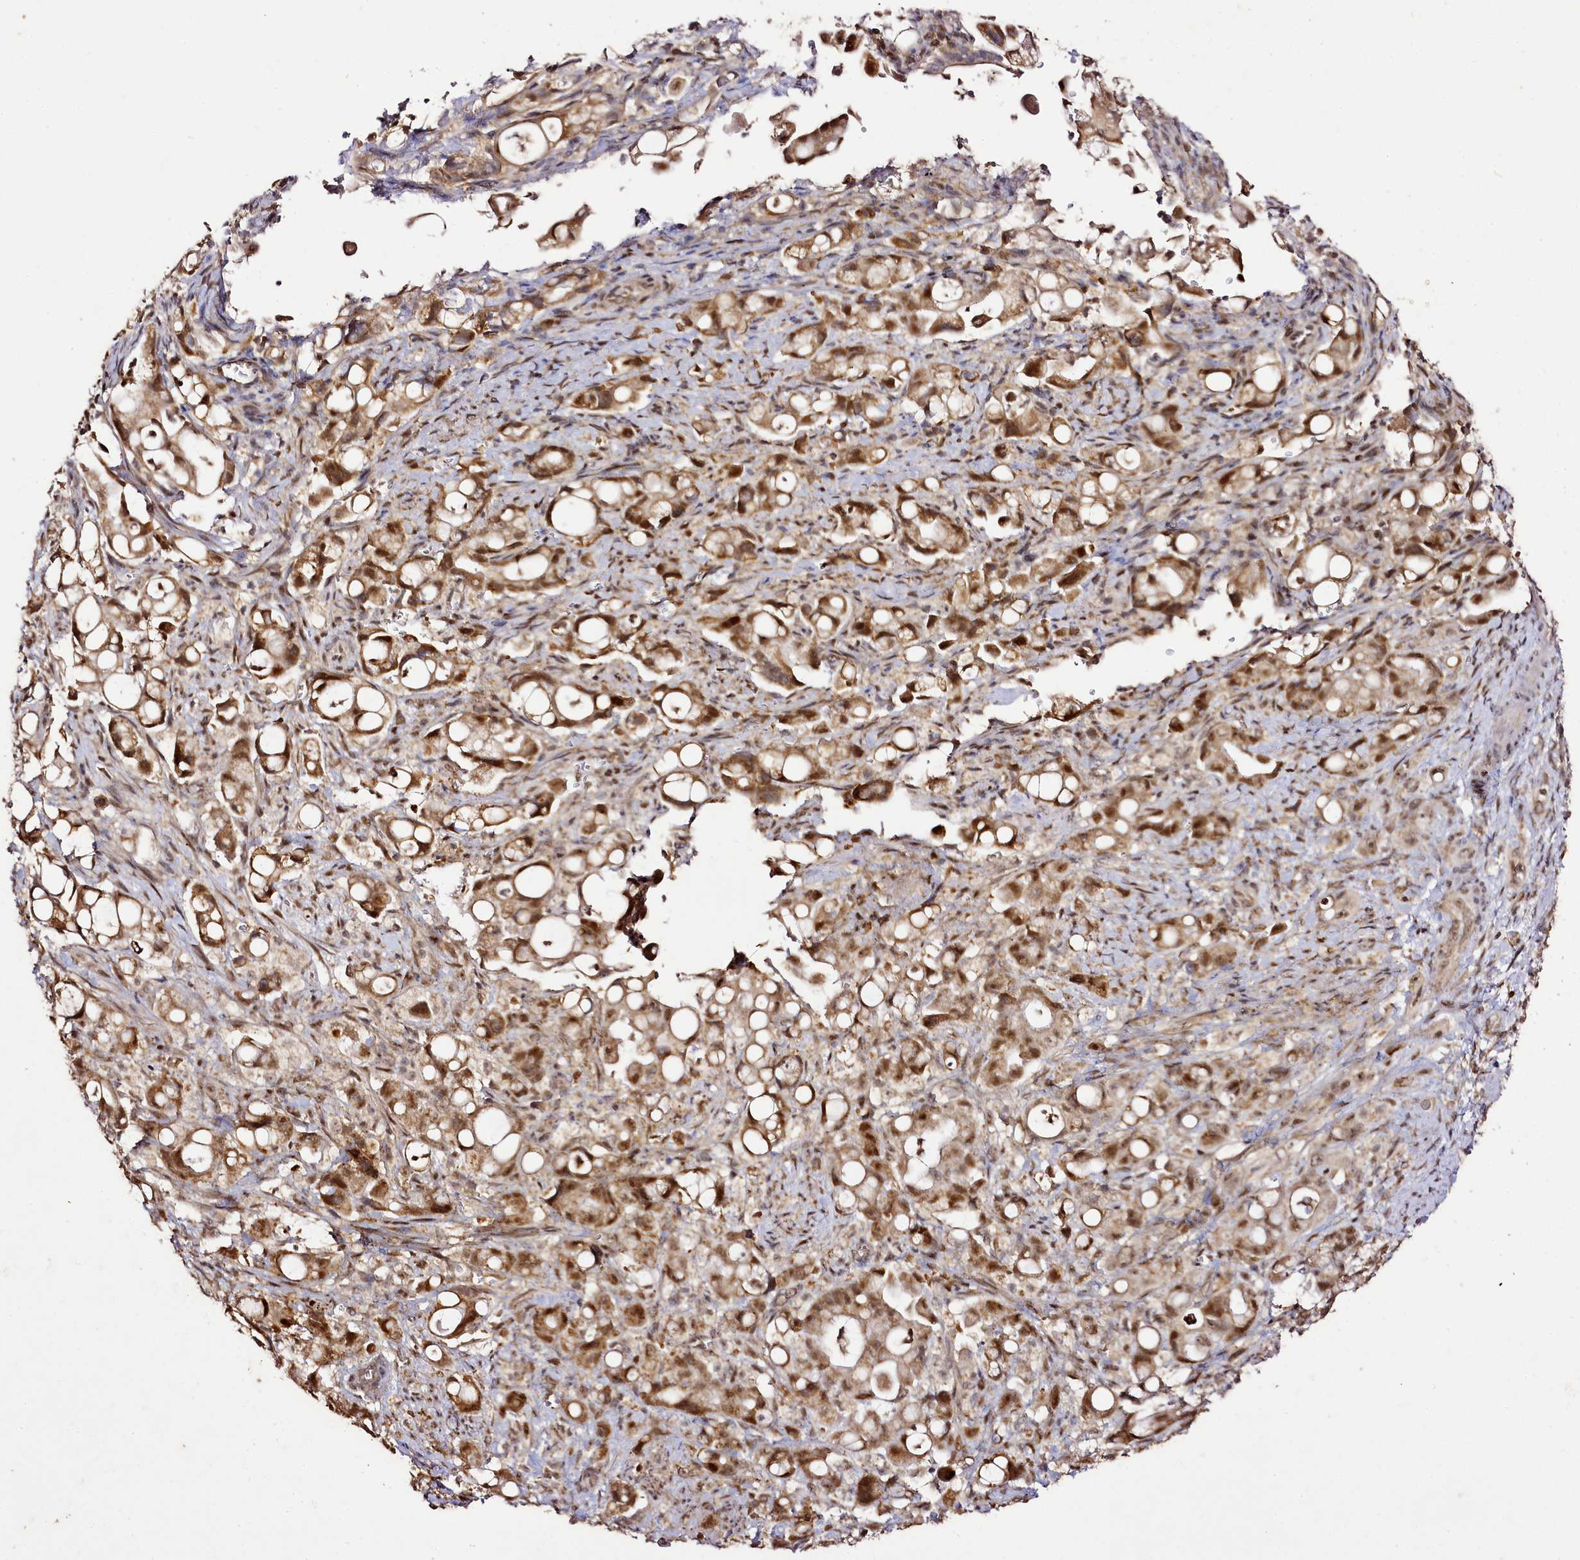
{"staining": {"intensity": "moderate", "quantity": ">75%", "location": "cytoplasmic/membranous,nuclear"}, "tissue": "pancreatic cancer", "cell_type": "Tumor cells", "image_type": "cancer", "snomed": [{"axis": "morphology", "description": "Adenocarcinoma, NOS"}, {"axis": "topography", "description": "Pancreas"}], "caption": "Immunohistochemical staining of human pancreatic cancer (adenocarcinoma) demonstrates moderate cytoplasmic/membranous and nuclear protein staining in about >75% of tumor cells.", "gene": "EDIL3", "patient": {"sex": "male", "age": 68}}